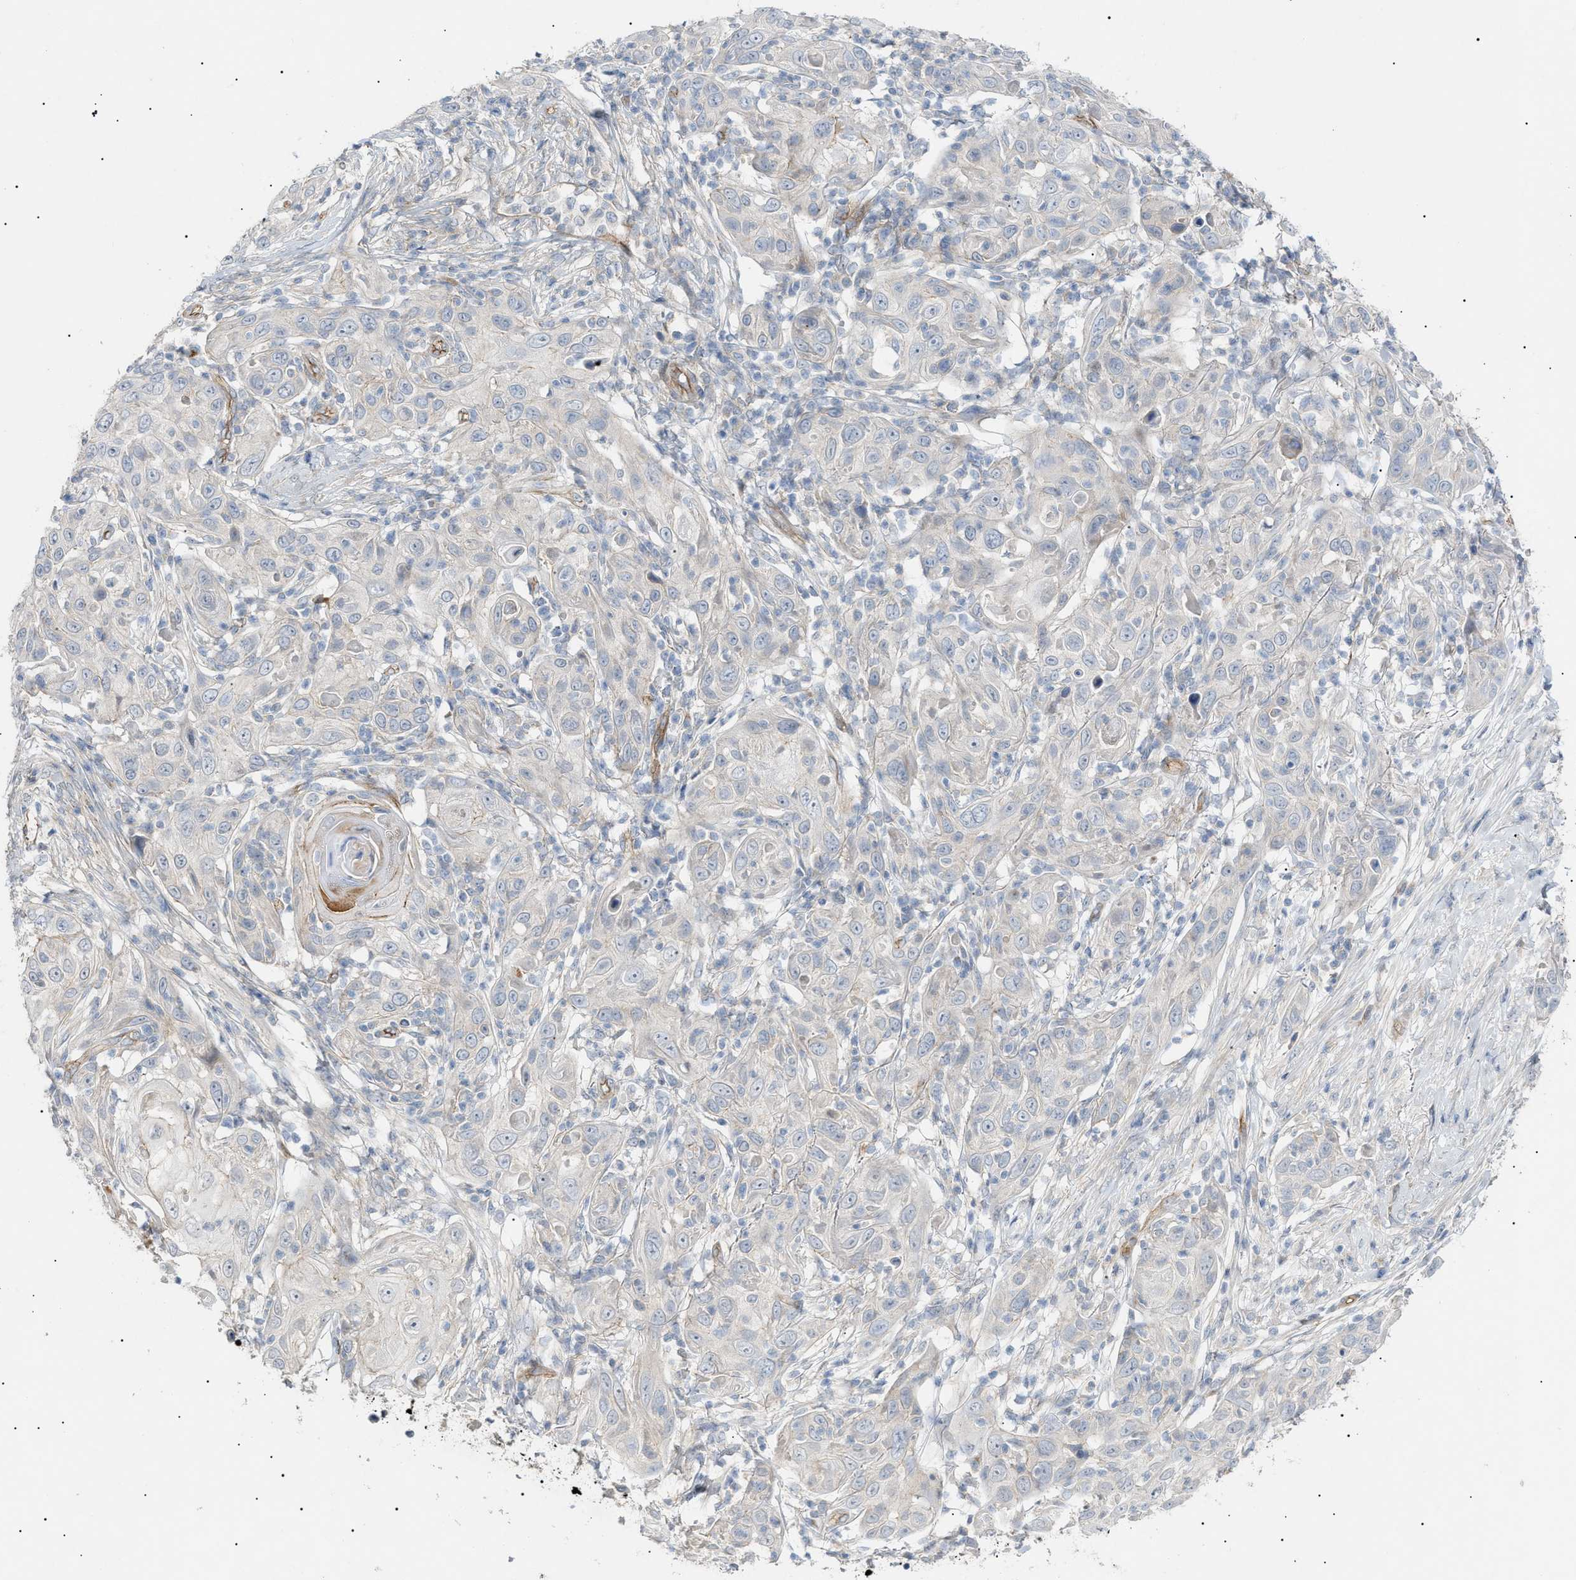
{"staining": {"intensity": "negative", "quantity": "none", "location": "none"}, "tissue": "skin cancer", "cell_type": "Tumor cells", "image_type": "cancer", "snomed": [{"axis": "morphology", "description": "Squamous cell carcinoma, NOS"}, {"axis": "topography", "description": "Skin"}], "caption": "A photomicrograph of human skin cancer (squamous cell carcinoma) is negative for staining in tumor cells. (DAB immunohistochemistry (IHC) with hematoxylin counter stain).", "gene": "ZFHX2", "patient": {"sex": "female", "age": 88}}